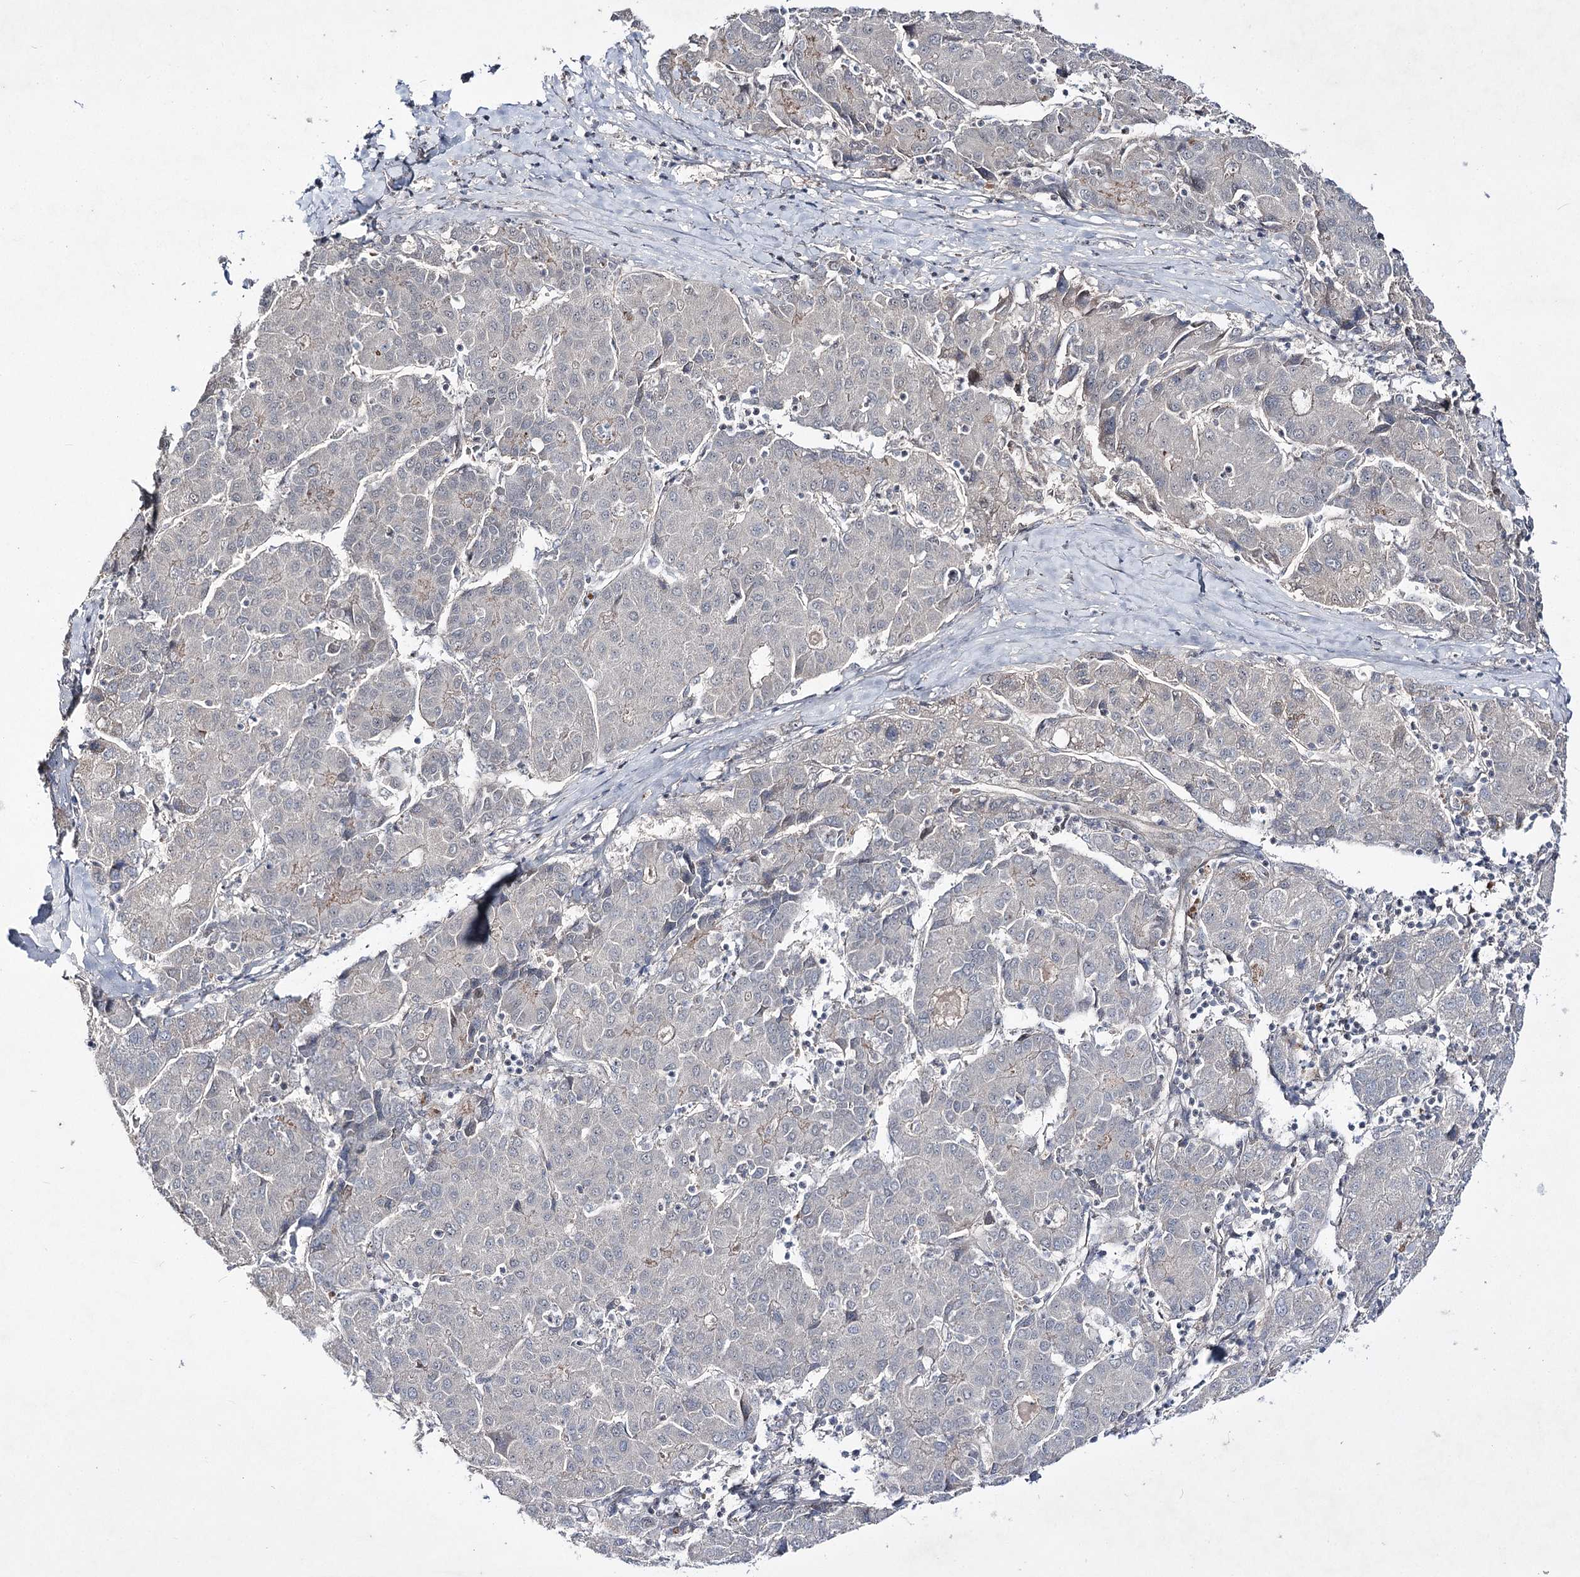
{"staining": {"intensity": "negative", "quantity": "none", "location": "none"}, "tissue": "liver cancer", "cell_type": "Tumor cells", "image_type": "cancer", "snomed": [{"axis": "morphology", "description": "Carcinoma, Hepatocellular, NOS"}, {"axis": "topography", "description": "Liver"}], "caption": "An immunohistochemistry histopathology image of liver cancer is shown. There is no staining in tumor cells of liver cancer.", "gene": "HOXC11", "patient": {"sex": "male", "age": 65}}